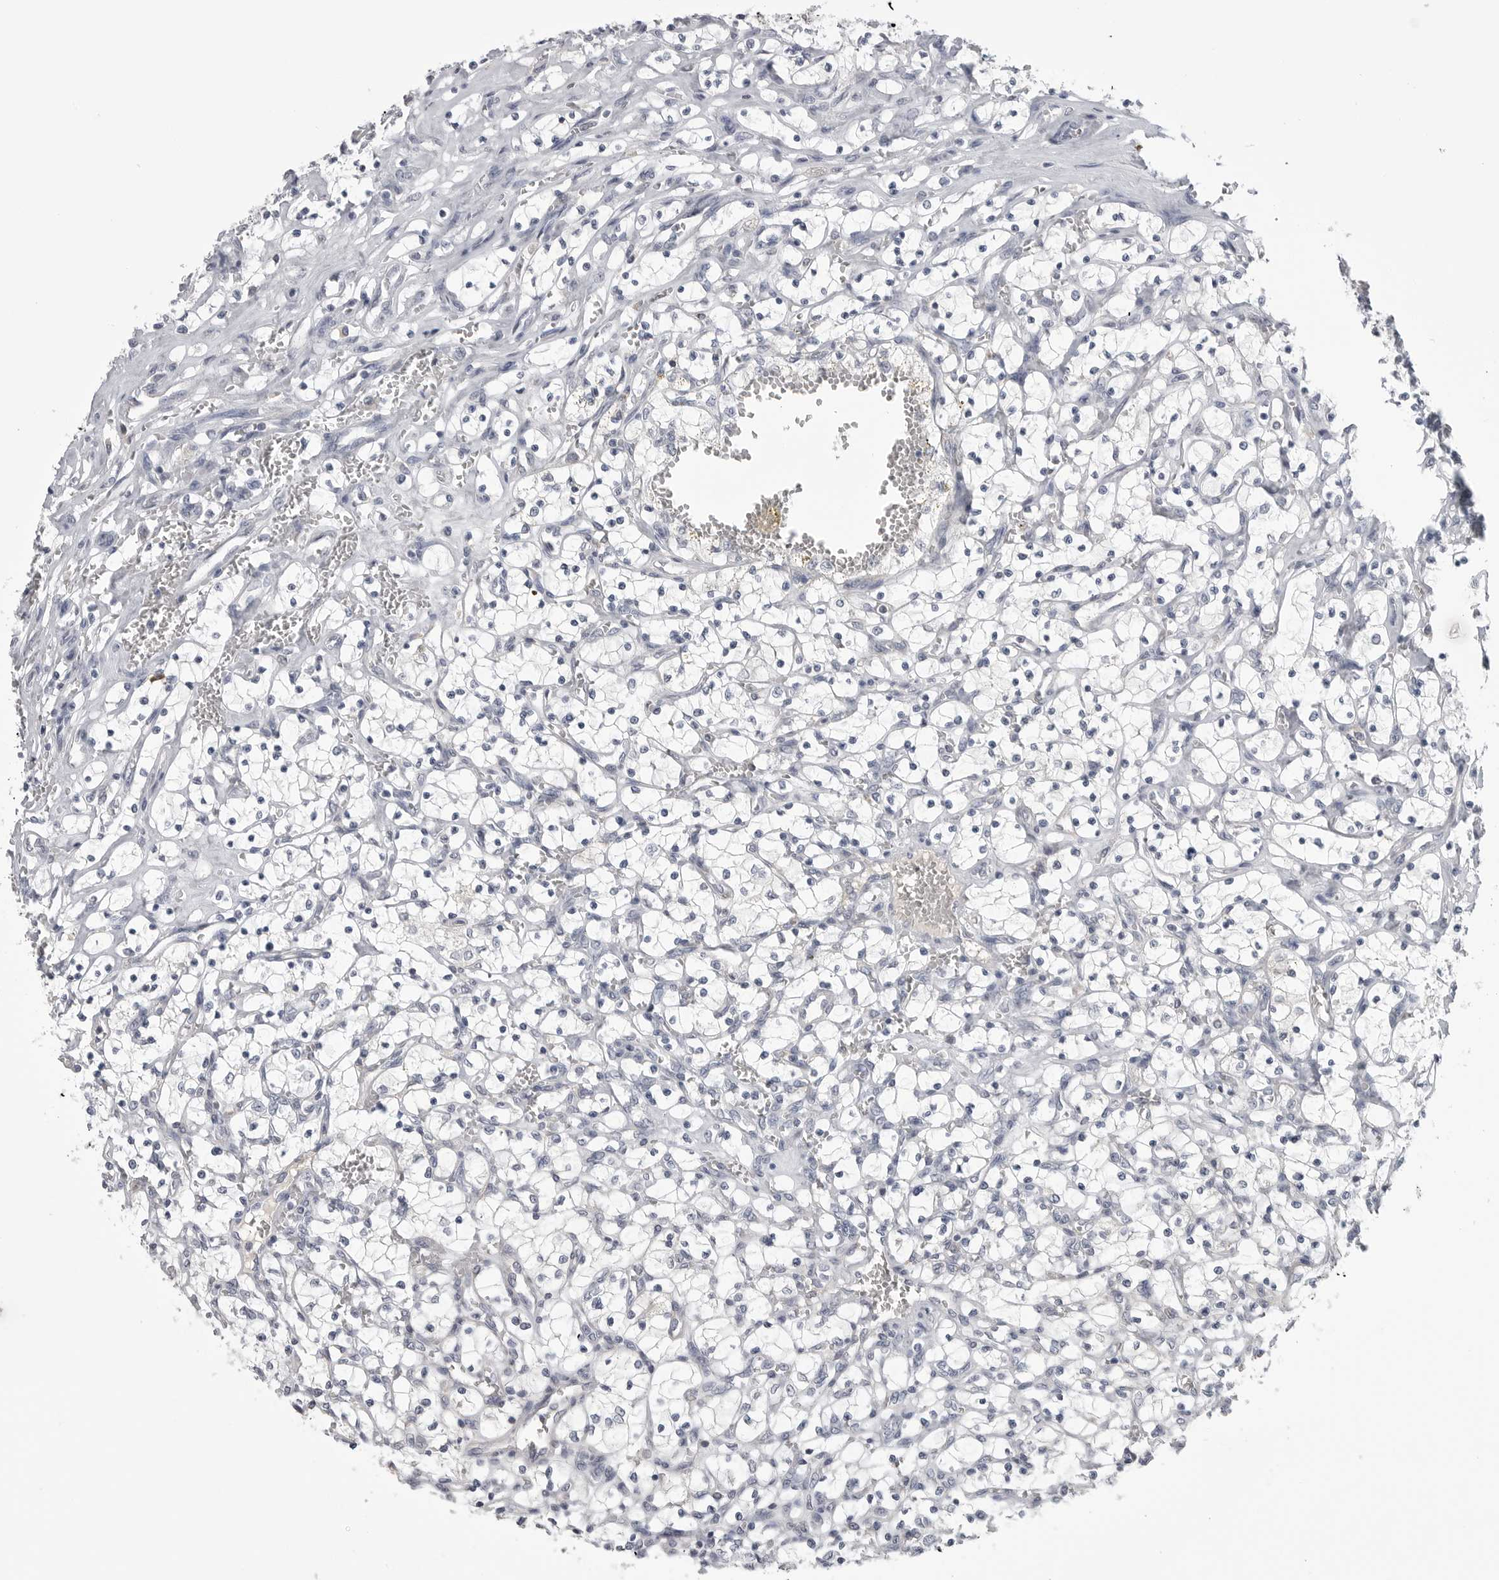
{"staining": {"intensity": "negative", "quantity": "none", "location": "none"}, "tissue": "renal cancer", "cell_type": "Tumor cells", "image_type": "cancer", "snomed": [{"axis": "morphology", "description": "Adenocarcinoma, NOS"}, {"axis": "topography", "description": "Kidney"}], "caption": "Renal cancer was stained to show a protein in brown. There is no significant expression in tumor cells.", "gene": "FKBP2", "patient": {"sex": "female", "age": 69}}